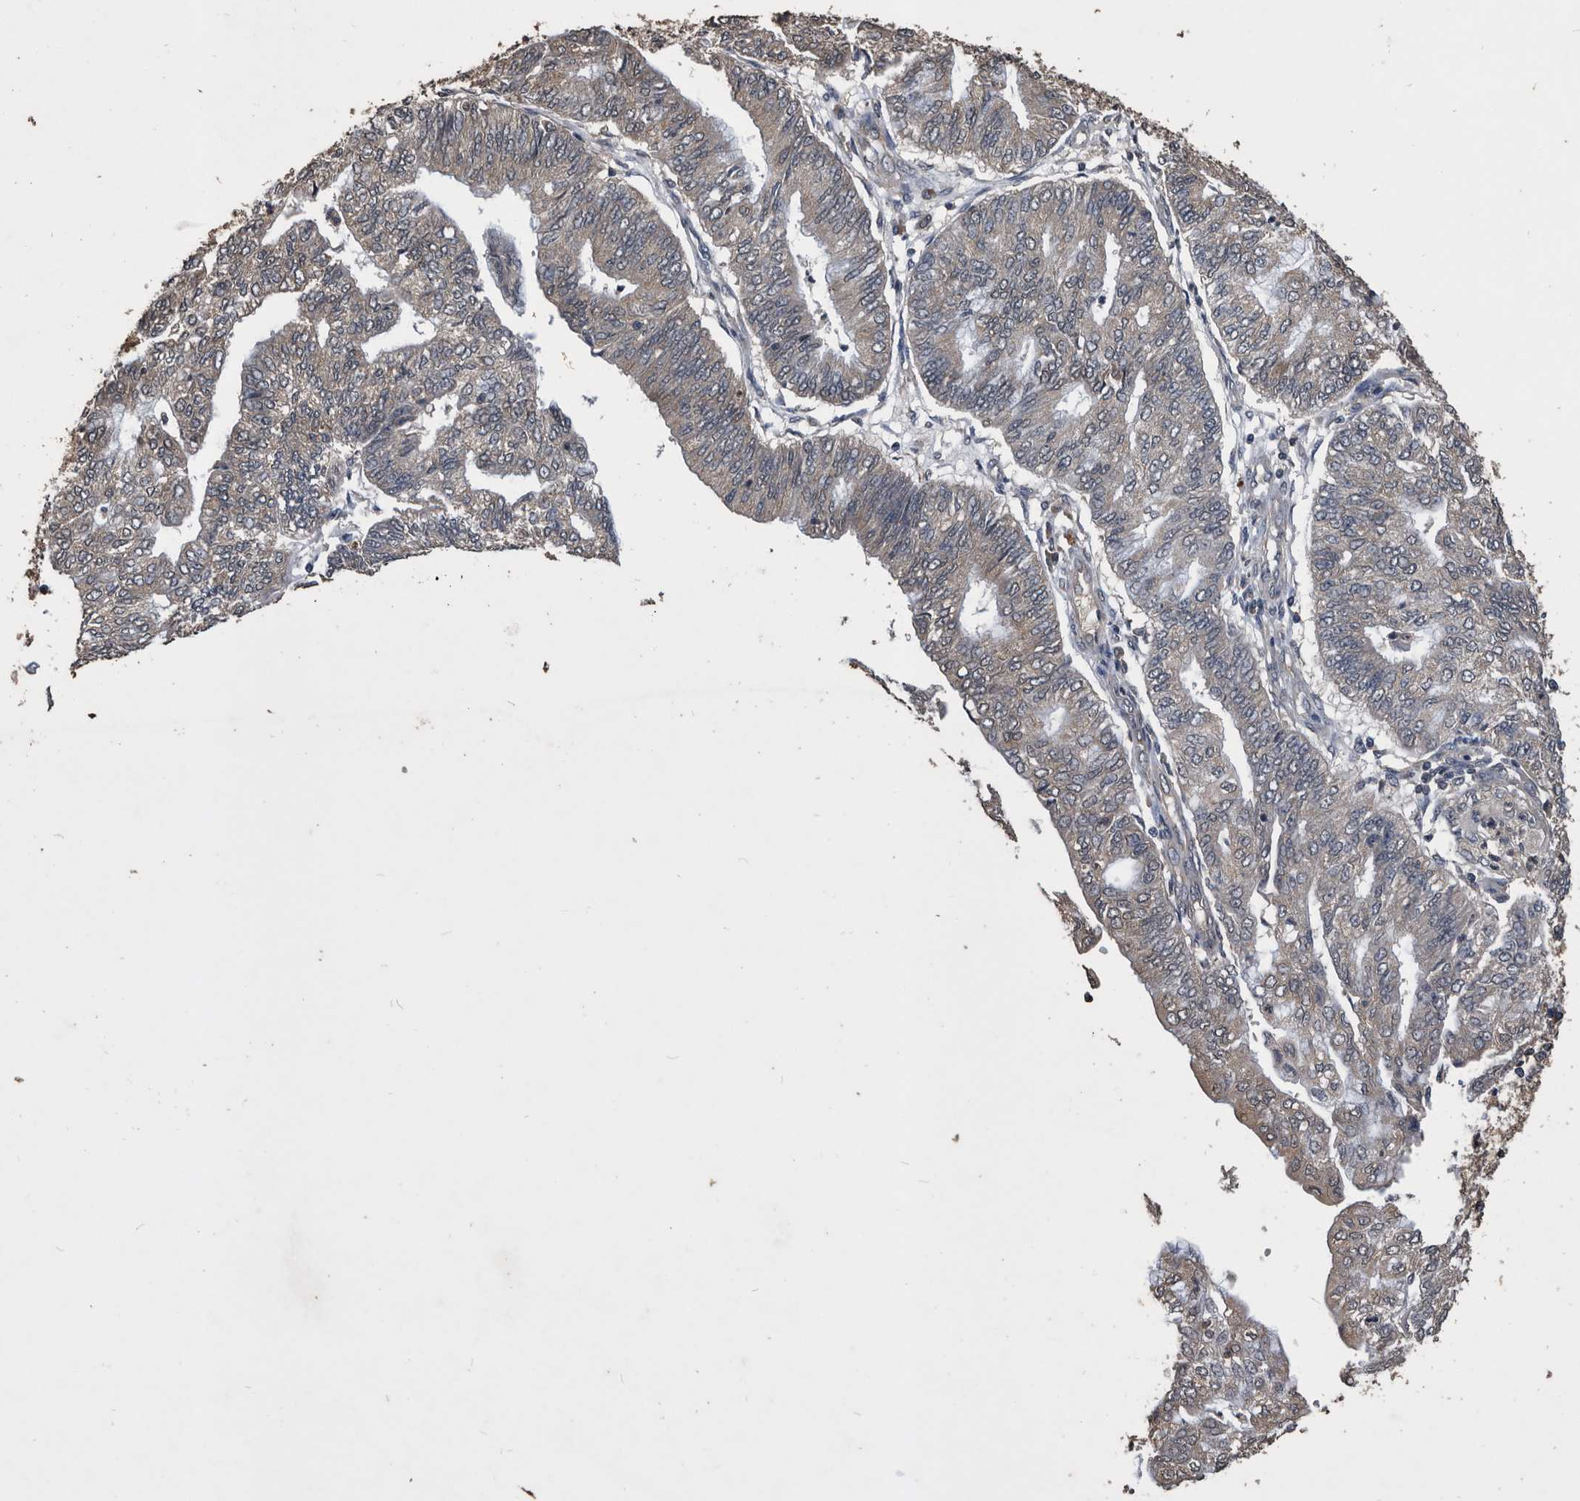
{"staining": {"intensity": "weak", "quantity": "<25%", "location": "cytoplasmic/membranous"}, "tissue": "endometrial cancer", "cell_type": "Tumor cells", "image_type": "cancer", "snomed": [{"axis": "morphology", "description": "Adenocarcinoma, NOS"}, {"axis": "topography", "description": "Endometrium"}], "caption": "Immunohistochemical staining of human endometrial adenocarcinoma shows no significant expression in tumor cells.", "gene": "NRBP1", "patient": {"sex": "female", "age": 59}}